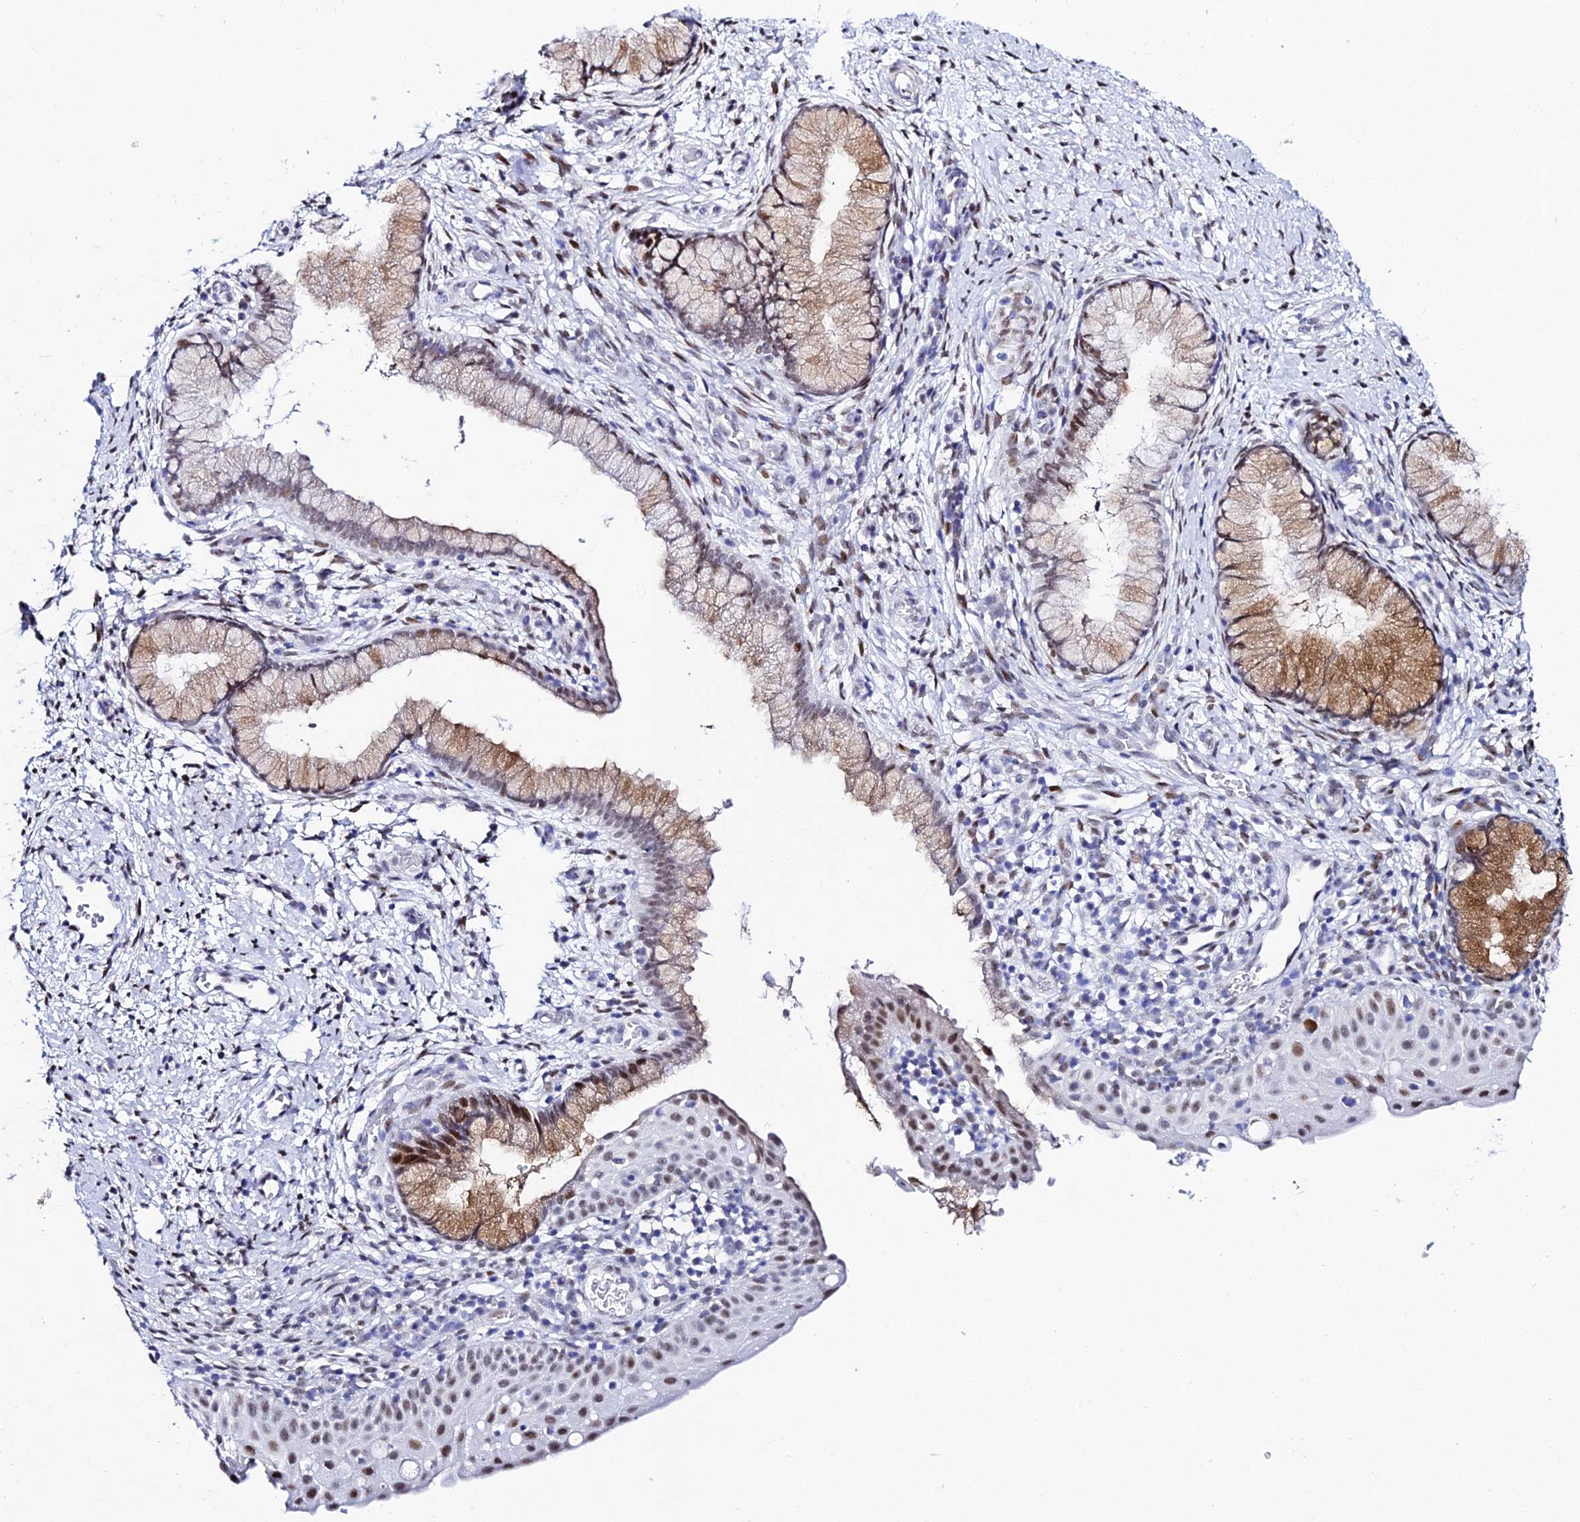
{"staining": {"intensity": "moderate", "quantity": "25%-75%", "location": "cytoplasmic/membranous,nuclear"}, "tissue": "cervix", "cell_type": "Glandular cells", "image_type": "normal", "snomed": [{"axis": "morphology", "description": "Normal tissue, NOS"}, {"axis": "topography", "description": "Cervix"}], "caption": "Cervix was stained to show a protein in brown. There is medium levels of moderate cytoplasmic/membranous,nuclear positivity in approximately 25%-75% of glandular cells. The staining is performed using DAB (3,3'-diaminobenzidine) brown chromogen to label protein expression. The nuclei are counter-stained blue using hematoxylin.", "gene": "POFUT2", "patient": {"sex": "female", "age": 36}}